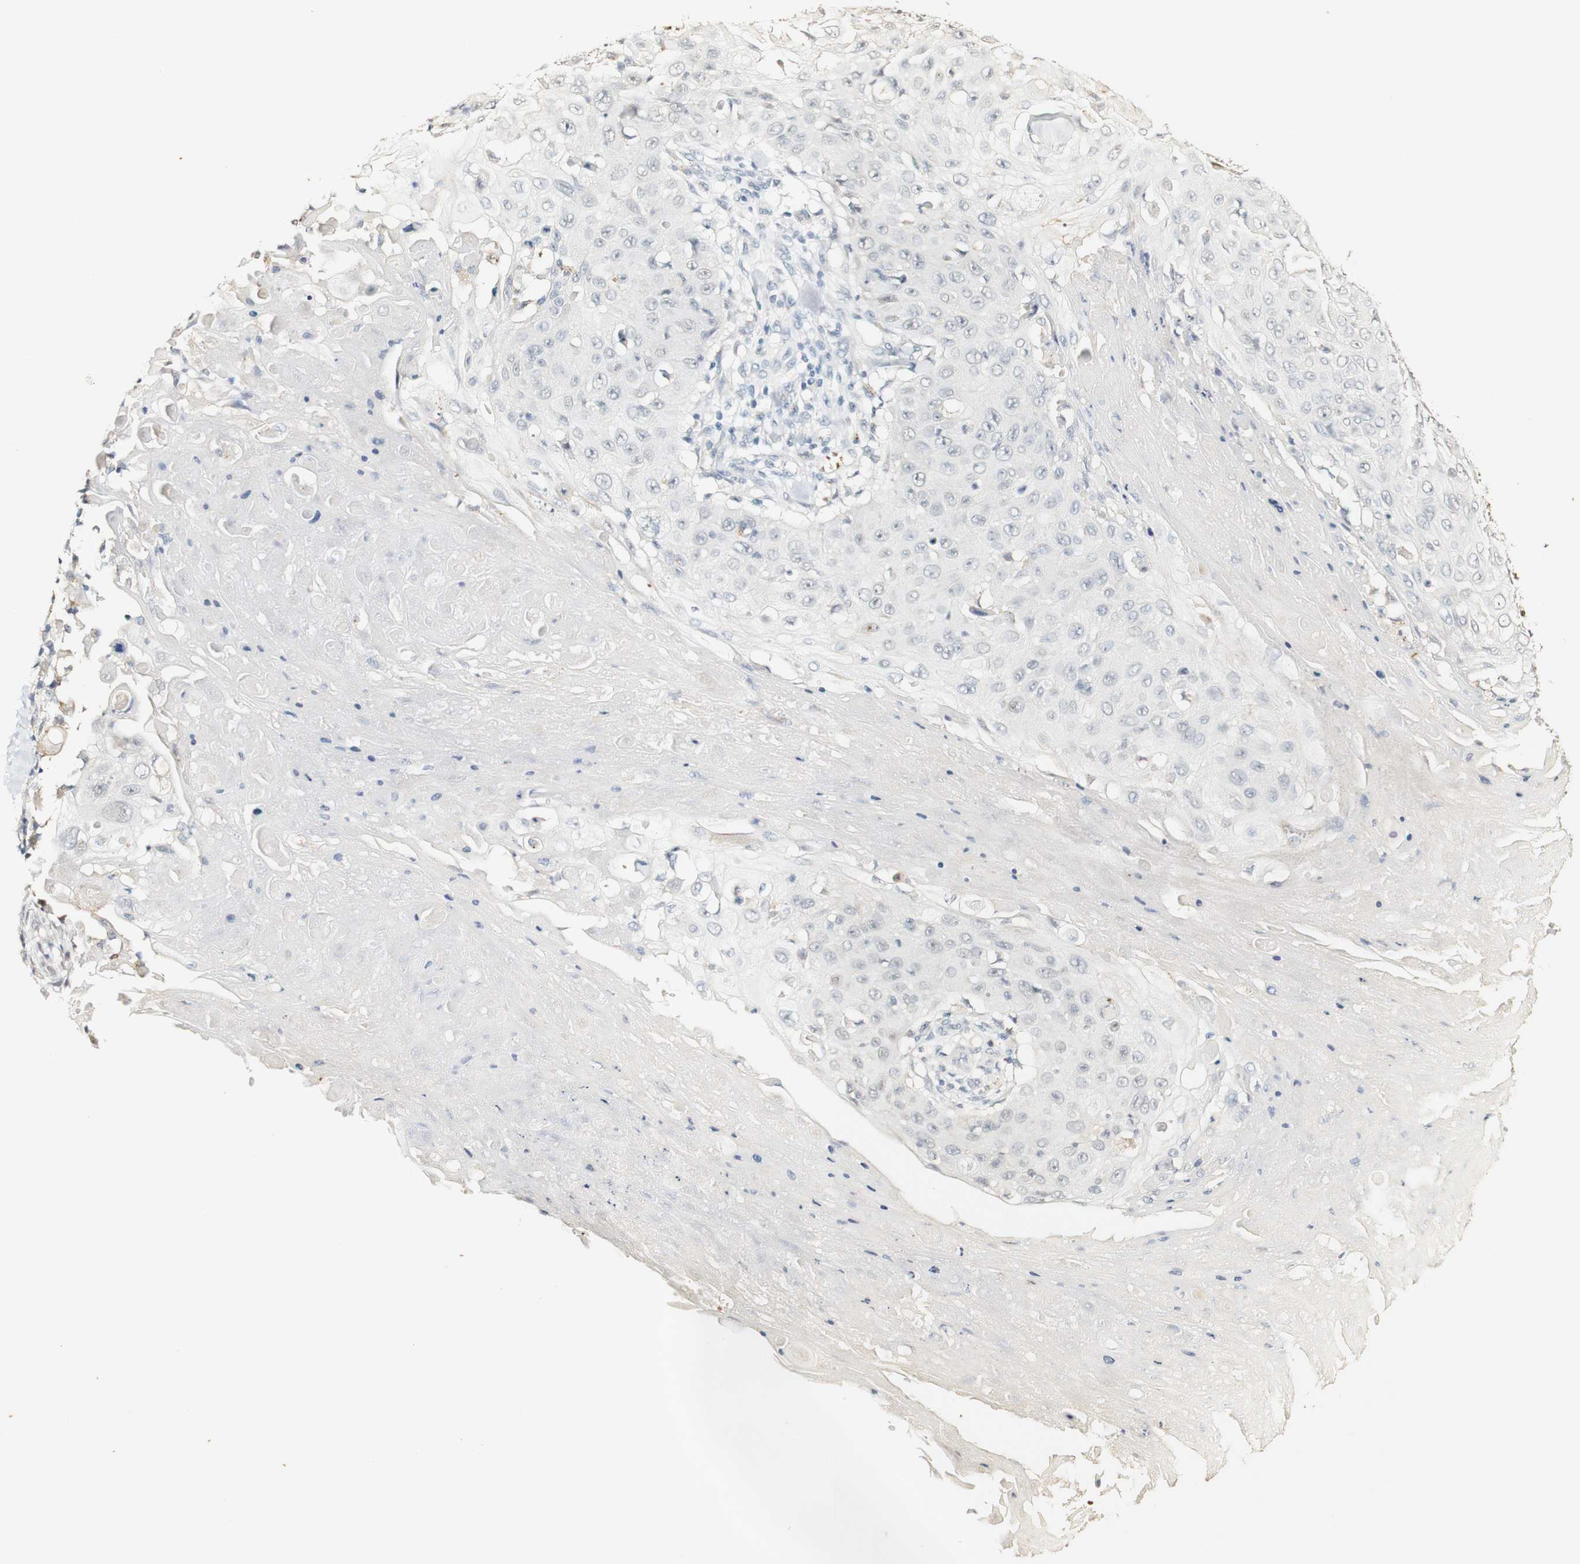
{"staining": {"intensity": "negative", "quantity": "none", "location": "none"}, "tissue": "skin cancer", "cell_type": "Tumor cells", "image_type": "cancer", "snomed": [{"axis": "morphology", "description": "Squamous cell carcinoma, NOS"}, {"axis": "topography", "description": "Skin"}], "caption": "DAB (3,3'-diaminobenzidine) immunohistochemical staining of skin cancer (squamous cell carcinoma) exhibits no significant staining in tumor cells. (DAB IHC, high magnification).", "gene": "SYT7", "patient": {"sex": "male", "age": 86}}